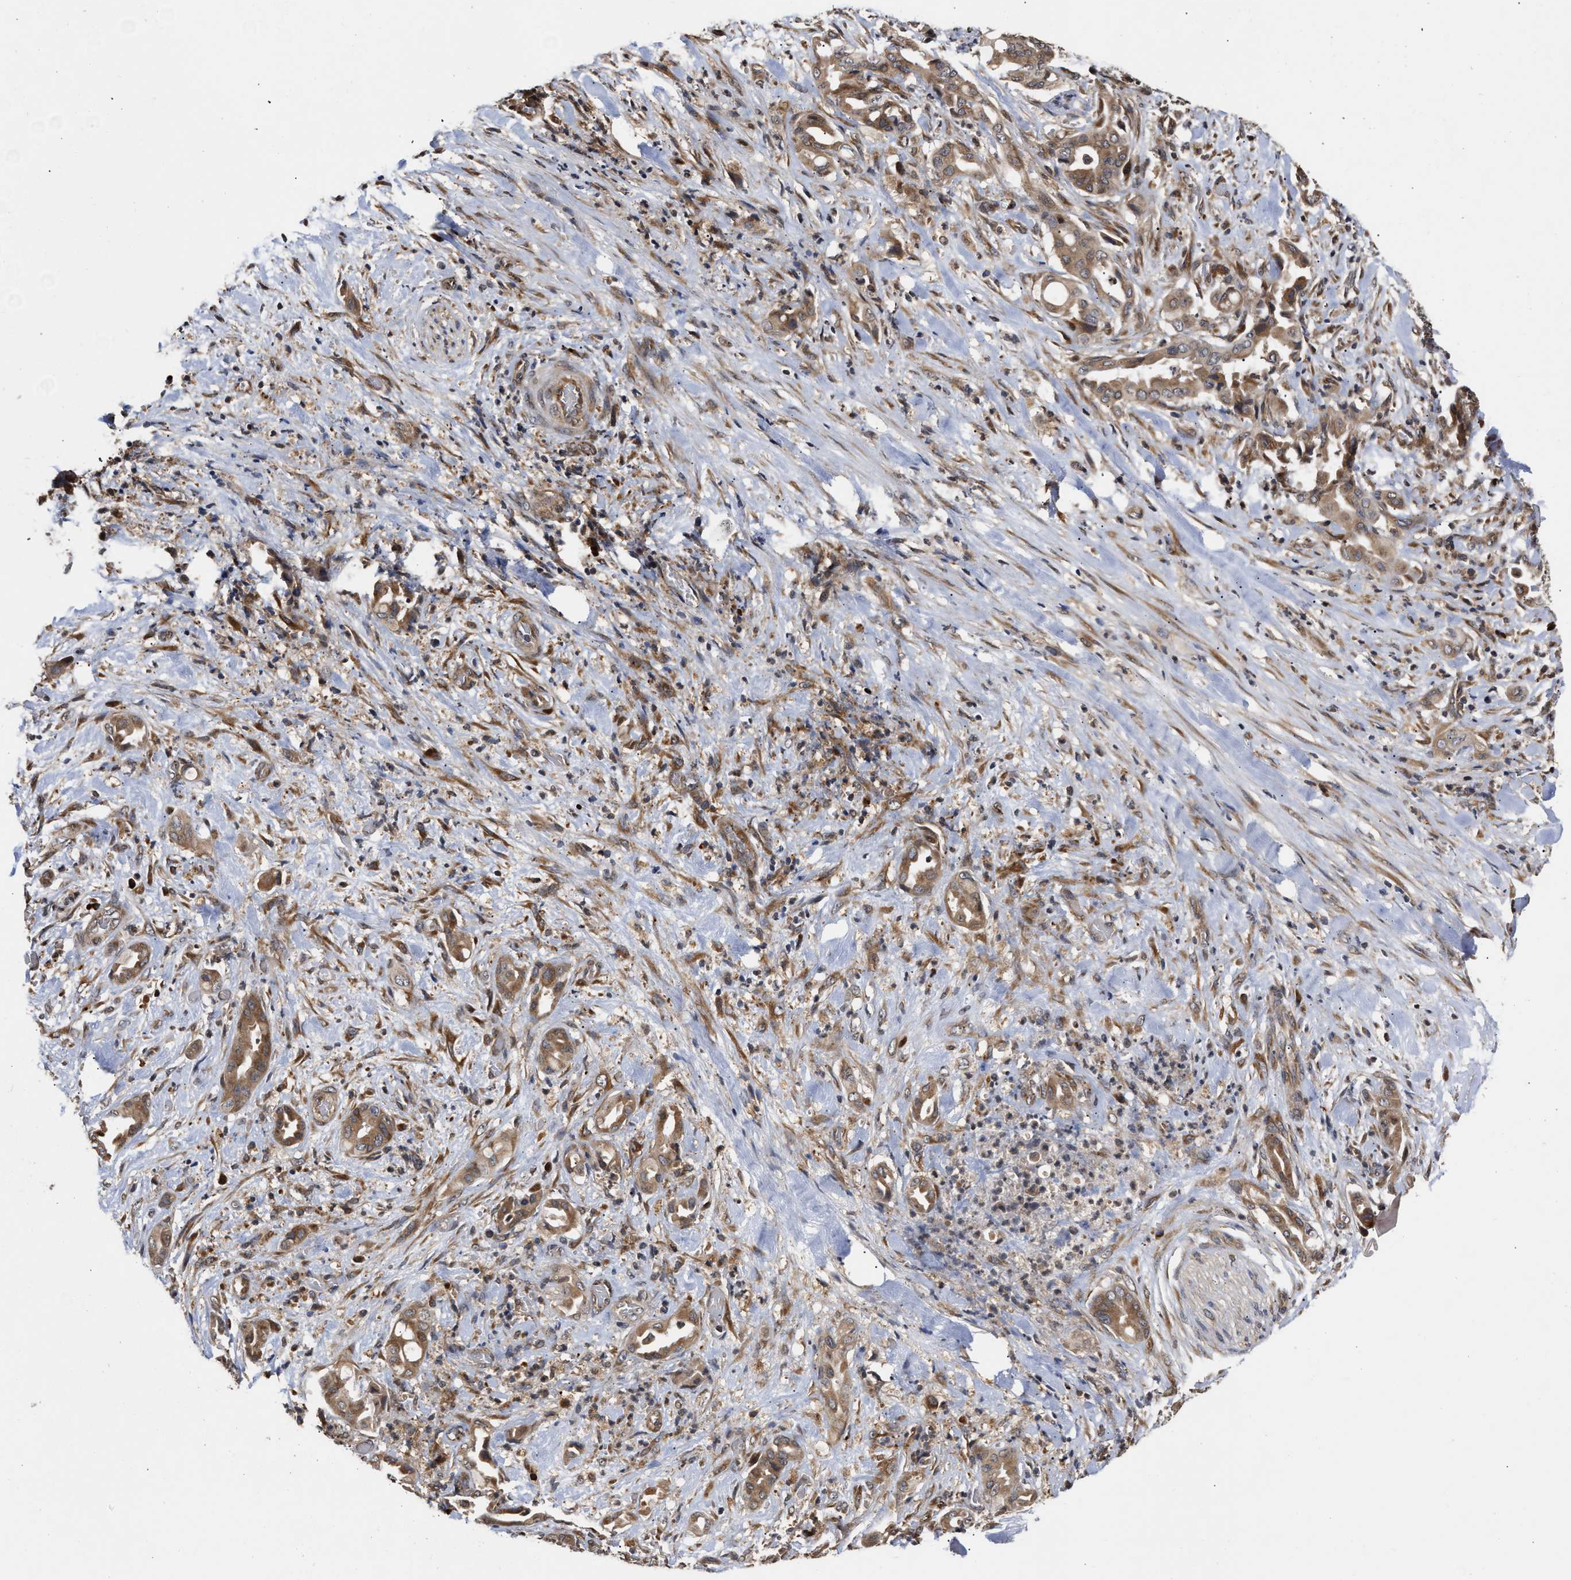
{"staining": {"intensity": "moderate", "quantity": ">75%", "location": "cytoplasmic/membranous"}, "tissue": "liver cancer", "cell_type": "Tumor cells", "image_type": "cancer", "snomed": [{"axis": "morphology", "description": "Cholangiocarcinoma"}, {"axis": "topography", "description": "Liver"}], "caption": "Human liver cholangiocarcinoma stained for a protein (brown) exhibits moderate cytoplasmic/membranous positive positivity in approximately >75% of tumor cells.", "gene": "SAR1A", "patient": {"sex": "female", "age": 68}}